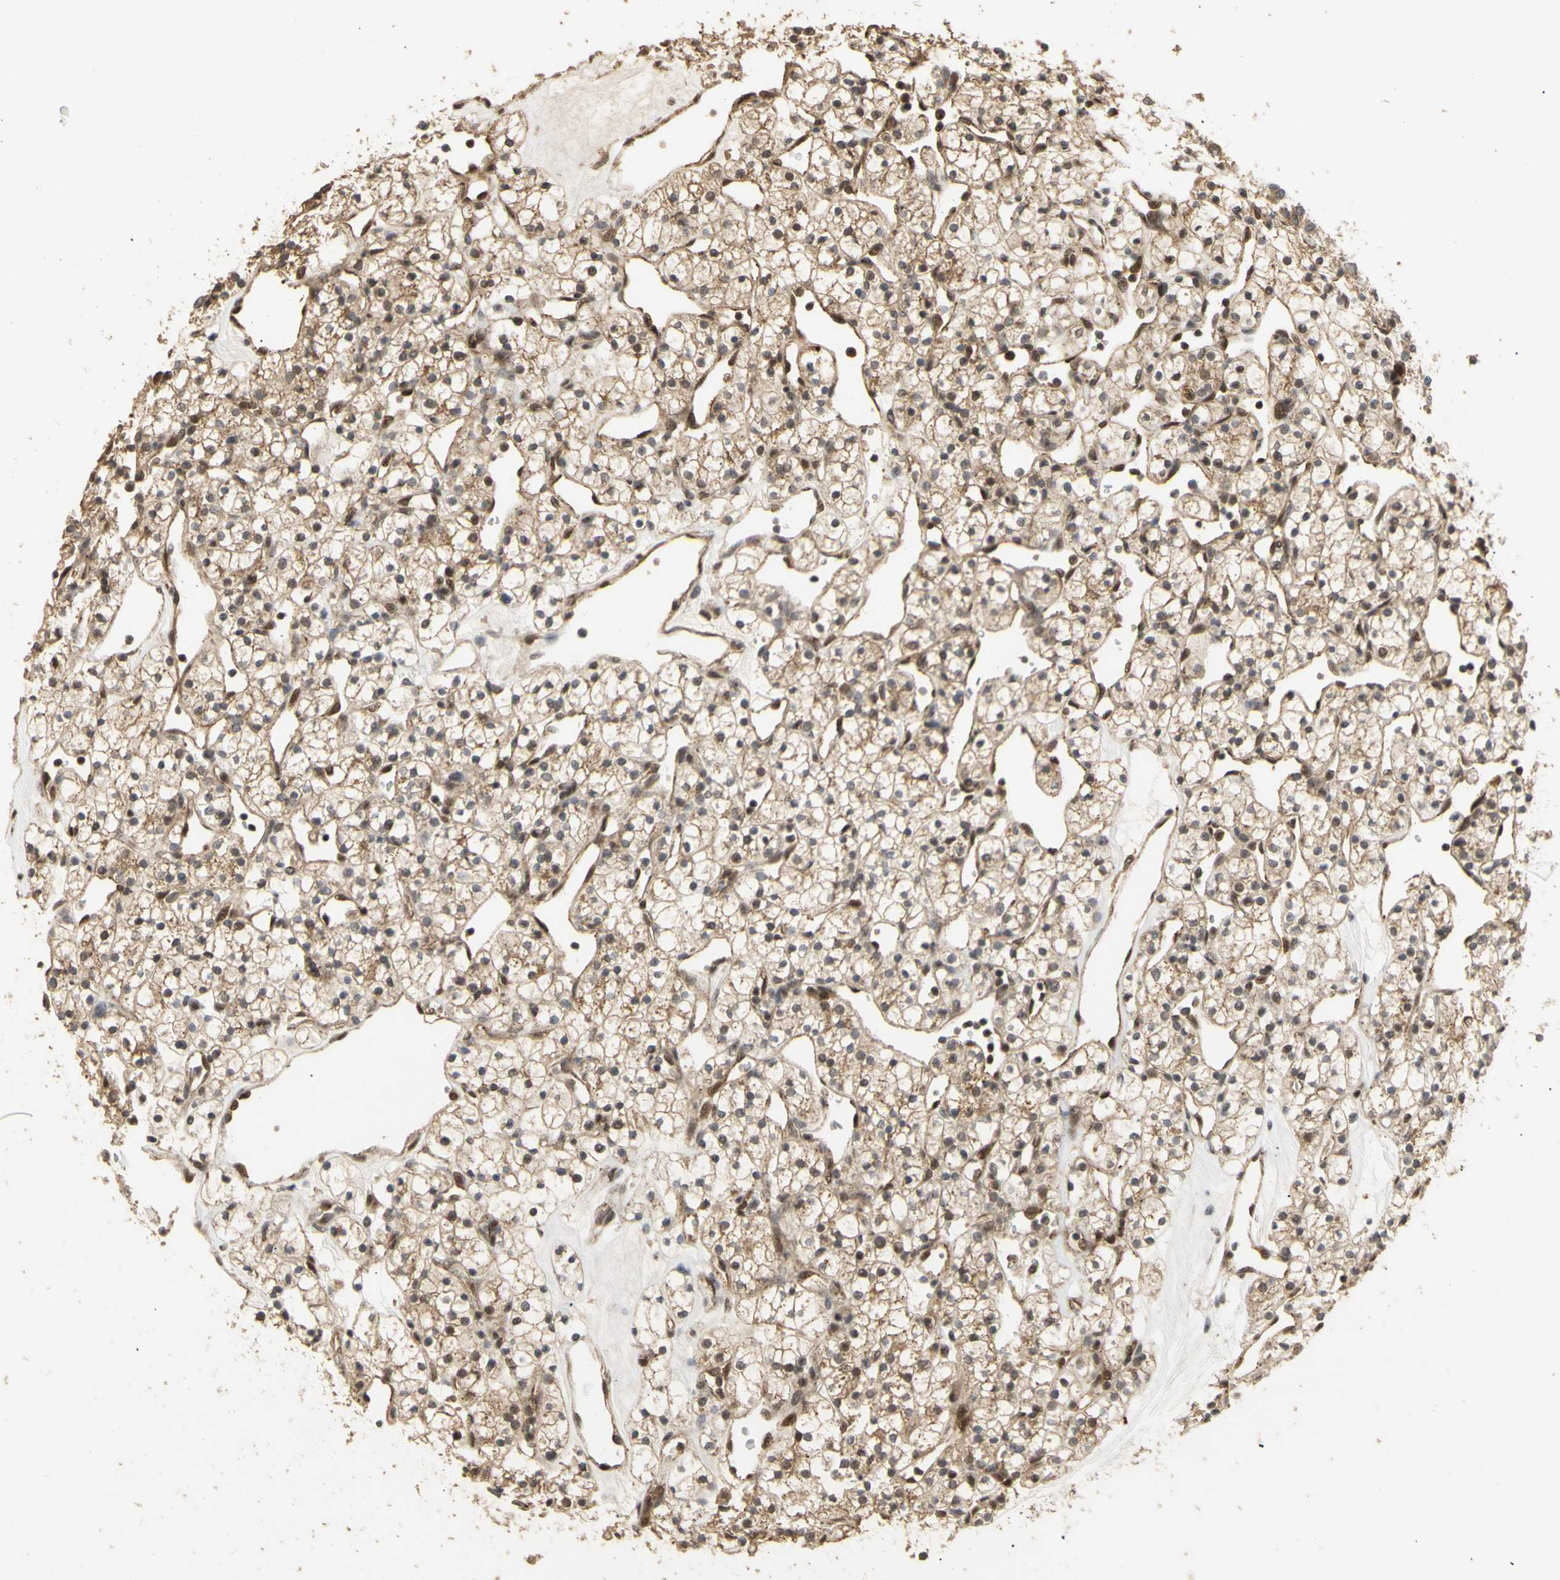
{"staining": {"intensity": "moderate", "quantity": ">75%", "location": "cytoplasmic/membranous"}, "tissue": "renal cancer", "cell_type": "Tumor cells", "image_type": "cancer", "snomed": [{"axis": "morphology", "description": "Adenocarcinoma, NOS"}, {"axis": "topography", "description": "Kidney"}], "caption": "Immunohistochemistry of renal cancer exhibits medium levels of moderate cytoplasmic/membranous staining in about >75% of tumor cells.", "gene": "GTF2E2", "patient": {"sex": "female", "age": 60}}